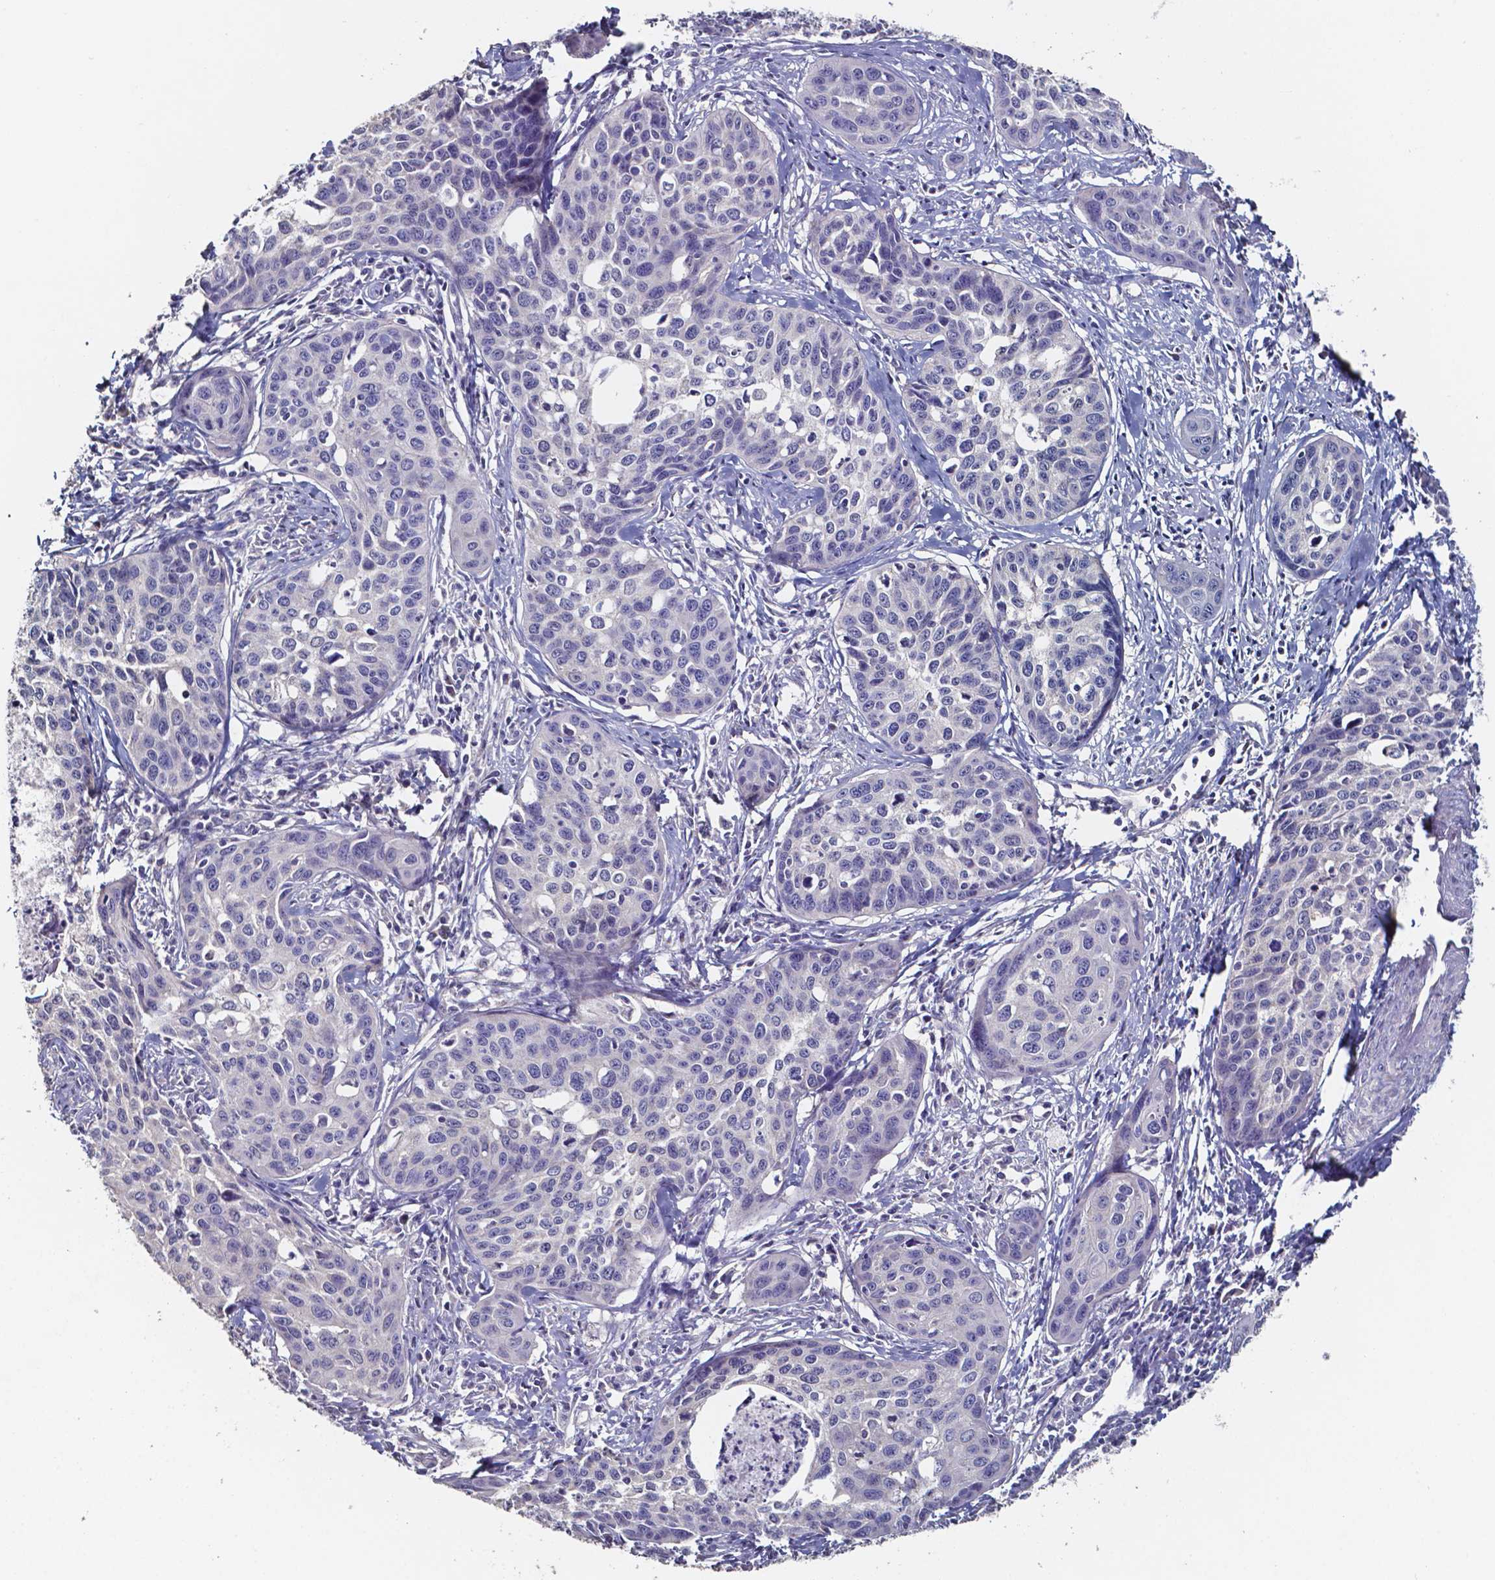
{"staining": {"intensity": "negative", "quantity": "none", "location": "none"}, "tissue": "cervical cancer", "cell_type": "Tumor cells", "image_type": "cancer", "snomed": [{"axis": "morphology", "description": "Squamous cell carcinoma, NOS"}, {"axis": "topography", "description": "Cervix"}], "caption": "Human cervical cancer stained for a protein using IHC reveals no positivity in tumor cells.", "gene": "FOXJ1", "patient": {"sex": "female", "age": 31}}